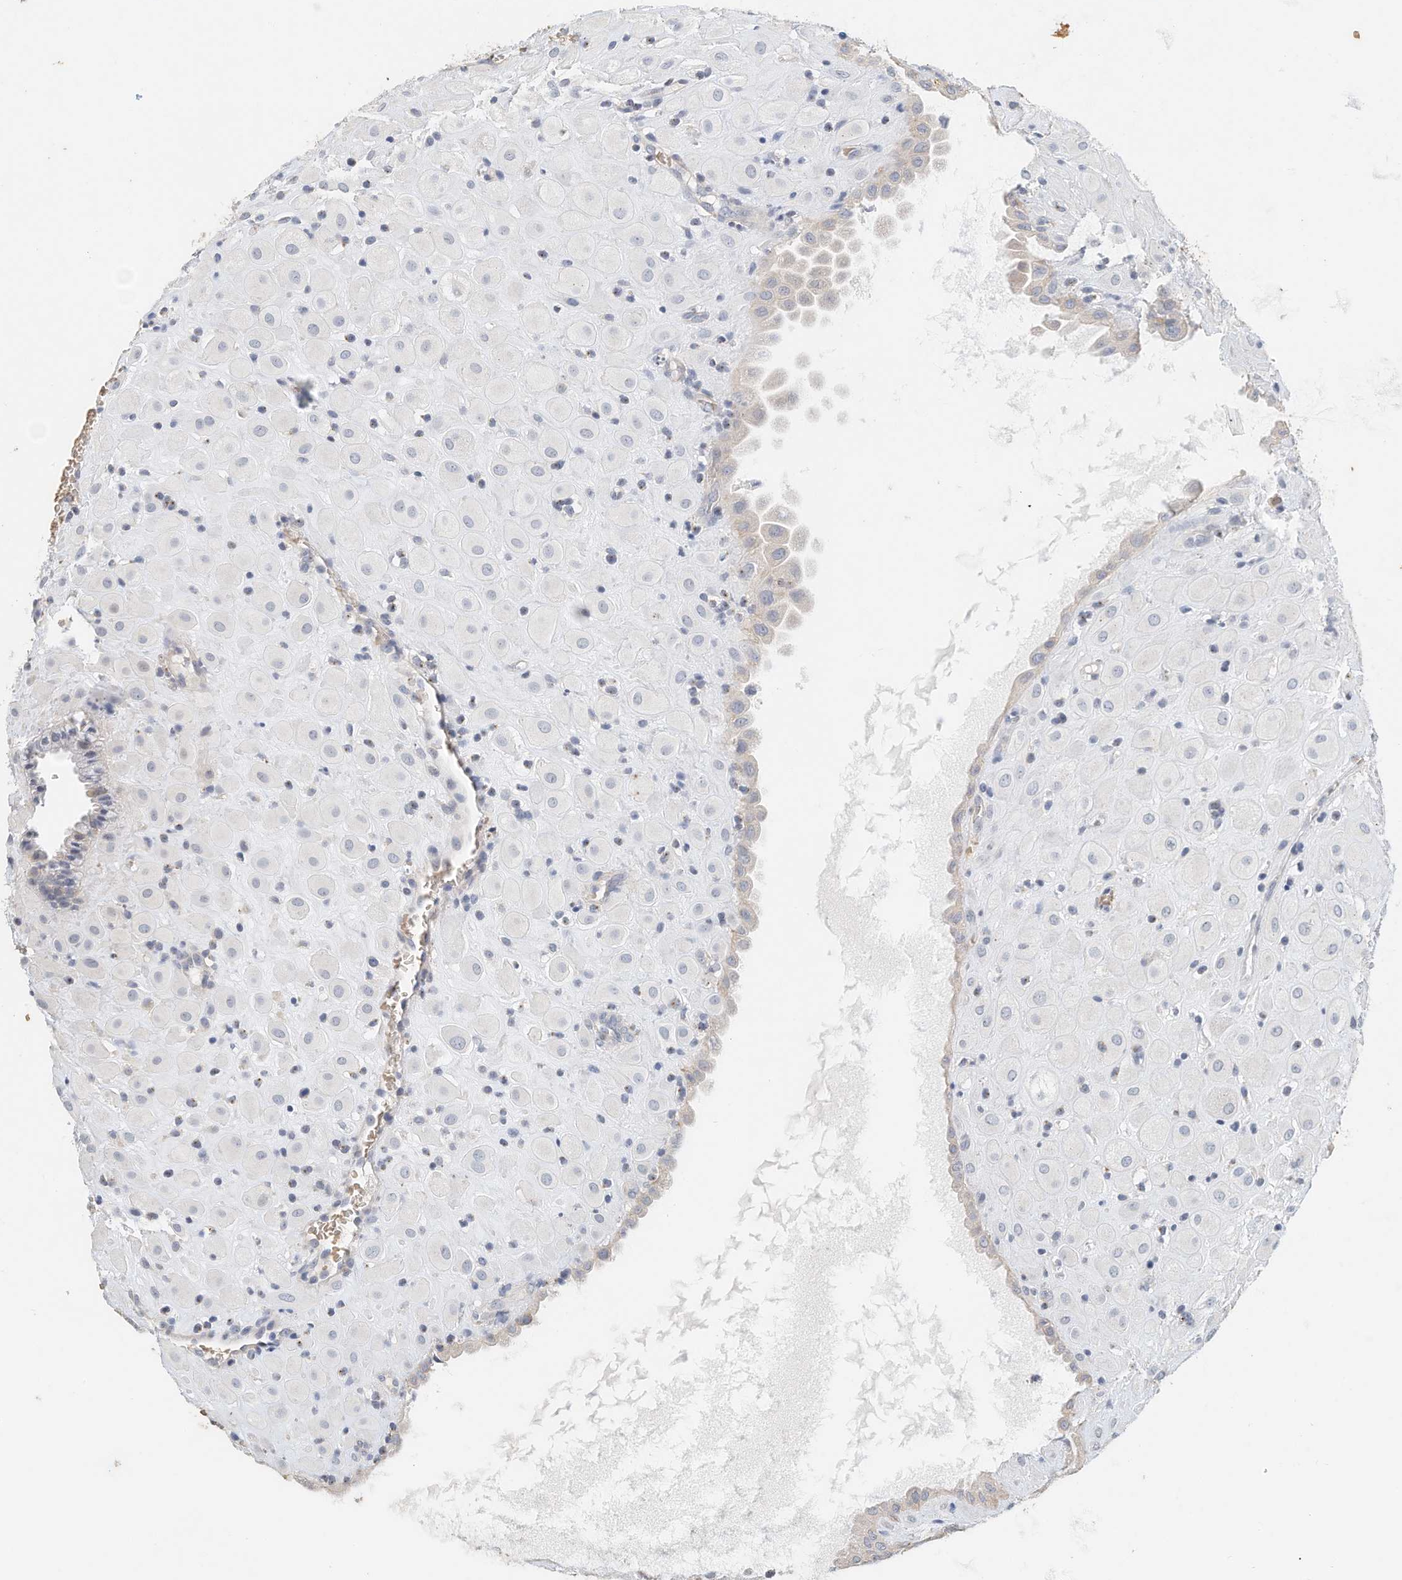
{"staining": {"intensity": "negative", "quantity": "none", "location": "none"}, "tissue": "placenta", "cell_type": "Decidual cells", "image_type": "normal", "snomed": [{"axis": "morphology", "description": "Normal tissue, NOS"}, {"axis": "topography", "description": "Placenta"}], "caption": "Immunohistochemistry photomicrograph of normal placenta stained for a protein (brown), which displays no expression in decidual cells.", "gene": "RCAN3", "patient": {"sex": "female", "age": 35}}